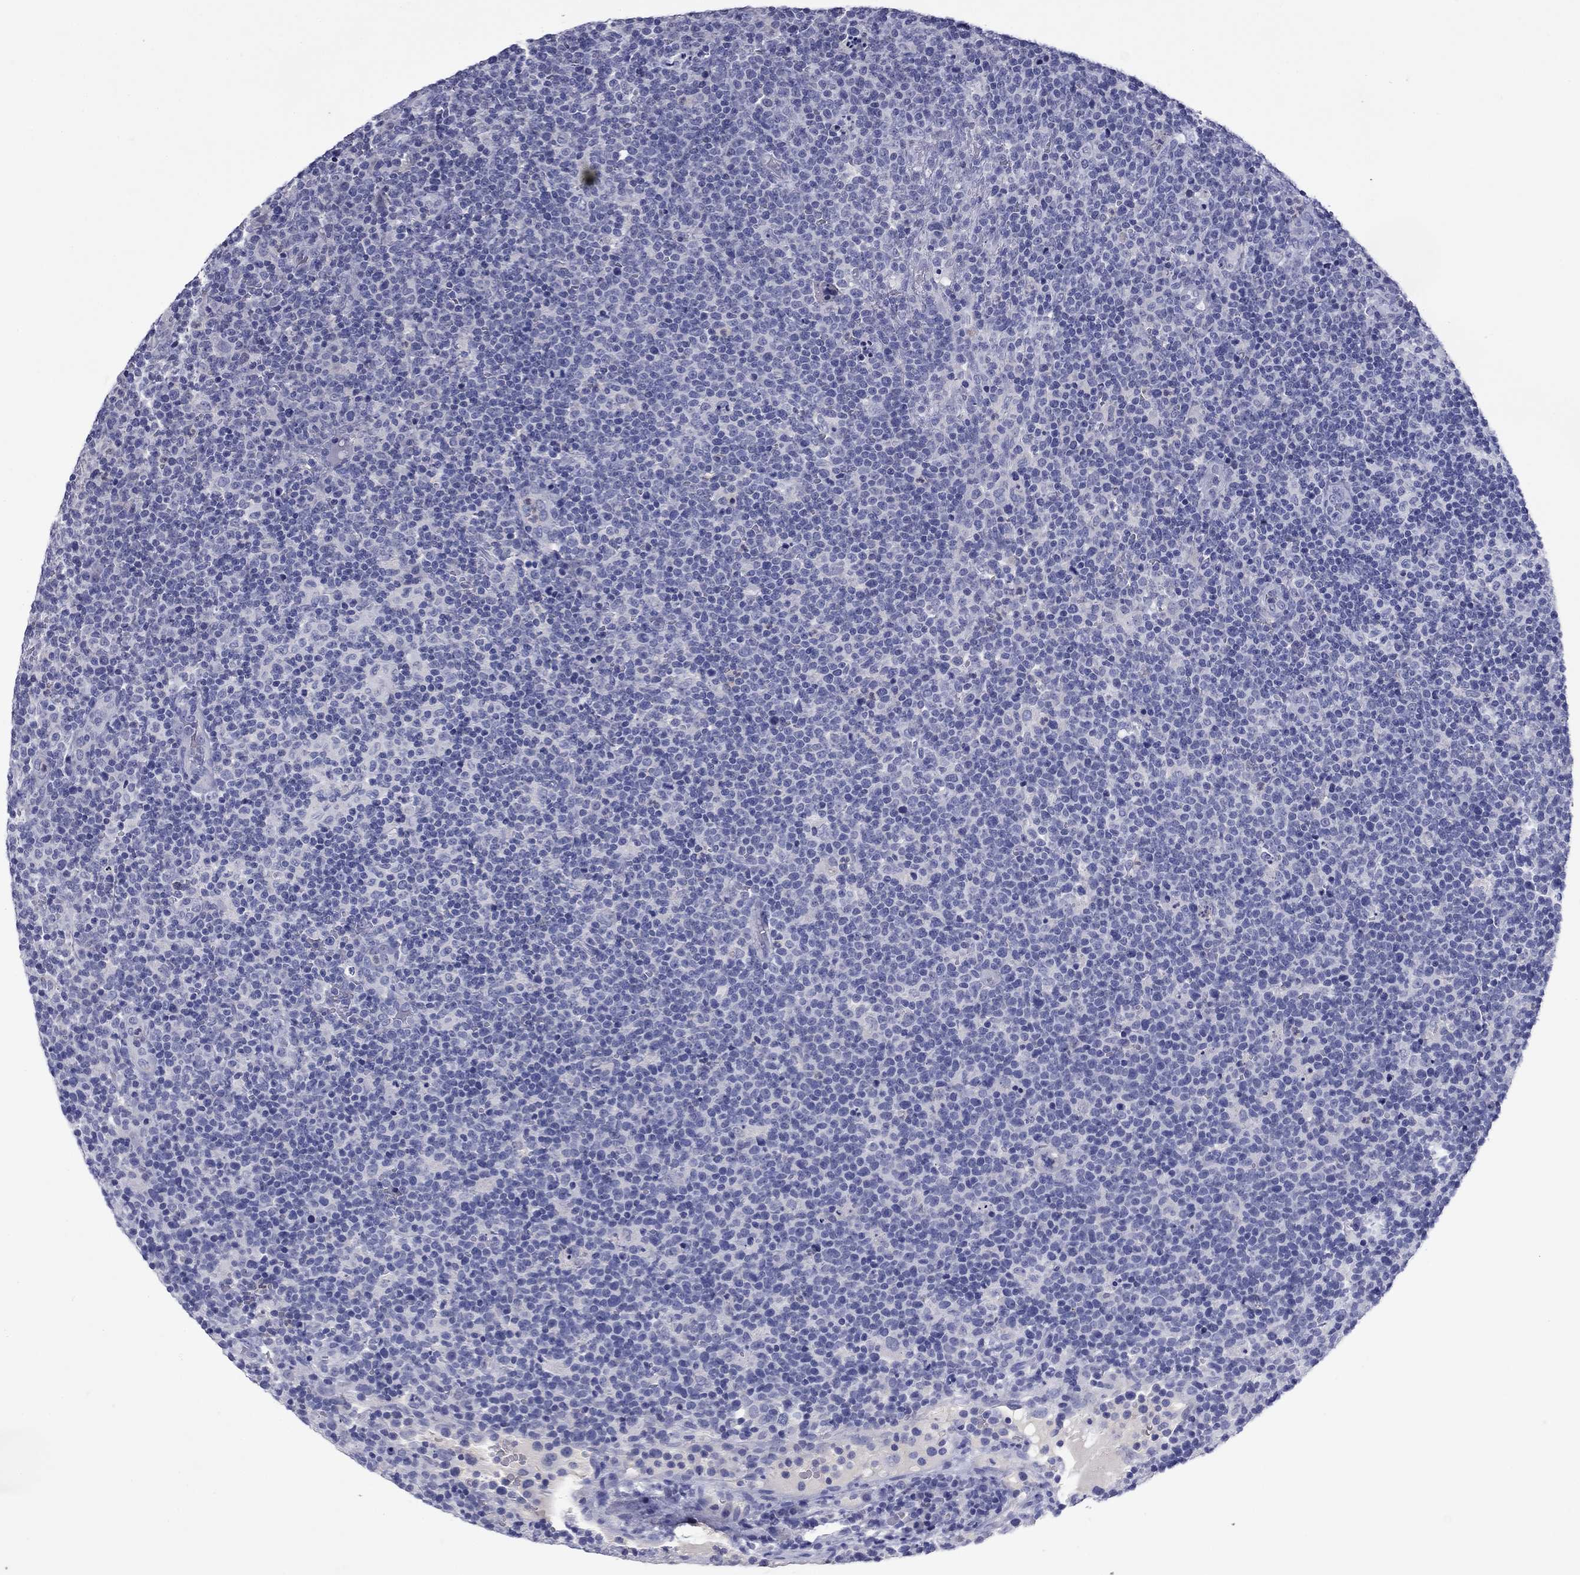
{"staining": {"intensity": "negative", "quantity": "none", "location": "none"}, "tissue": "lymphoma", "cell_type": "Tumor cells", "image_type": "cancer", "snomed": [{"axis": "morphology", "description": "Malignant lymphoma, non-Hodgkin's type, High grade"}, {"axis": "topography", "description": "Lymph node"}], "caption": "DAB immunohistochemical staining of human malignant lymphoma, non-Hodgkin's type (high-grade) shows no significant expression in tumor cells. The staining is performed using DAB (3,3'-diaminobenzidine) brown chromogen with nuclei counter-stained in using hematoxylin.", "gene": "CFAP119", "patient": {"sex": "male", "age": 61}}